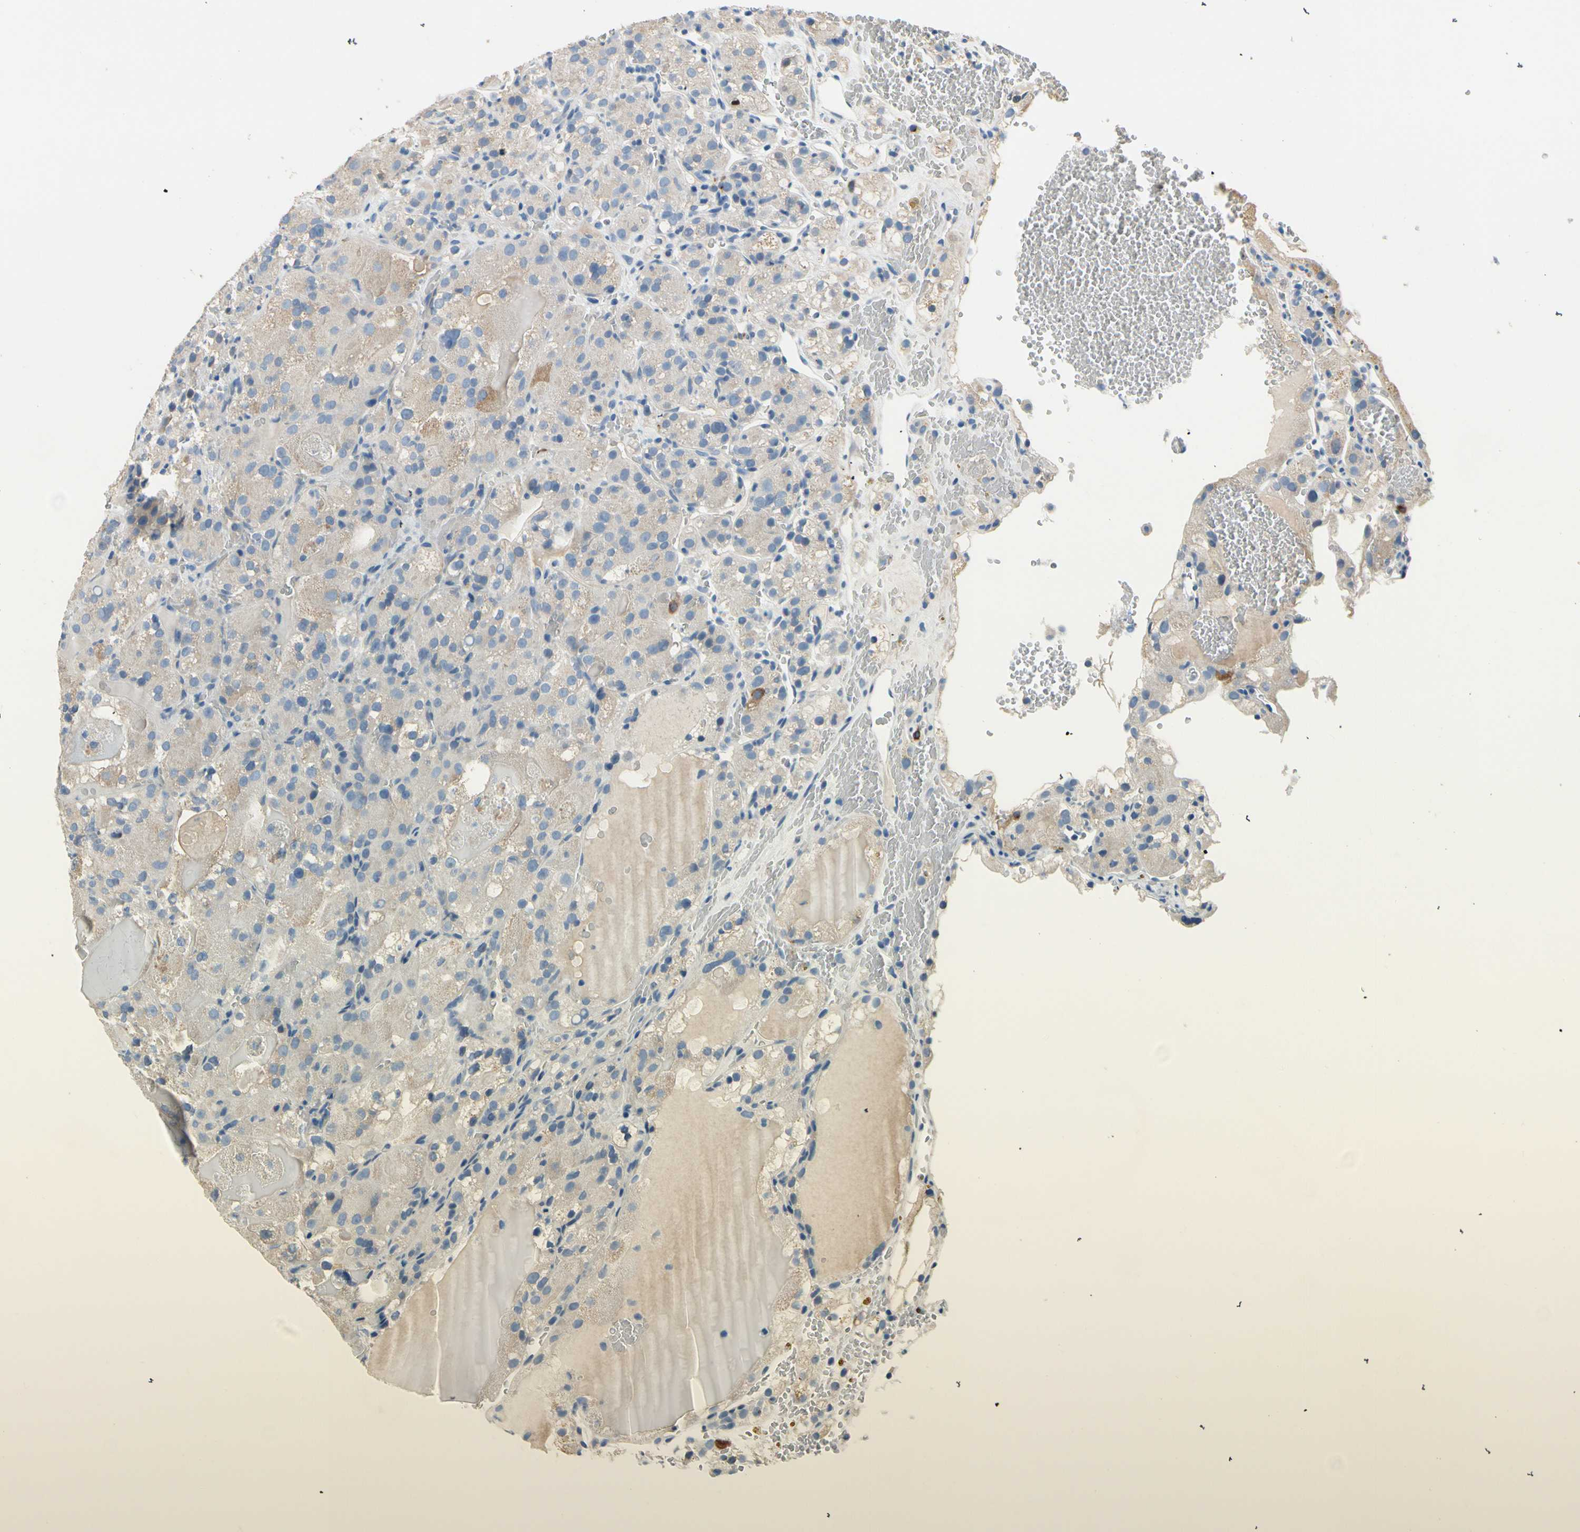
{"staining": {"intensity": "weak", "quantity": "25%-75%", "location": "cytoplasmic/membranous"}, "tissue": "renal cancer", "cell_type": "Tumor cells", "image_type": "cancer", "snomed": [{"axis": "morphology", "description": "Normal tissue, NOS"}, {"axis": "morphology", "description": "Adenocarcinoma, NOS"}, {"axis": "topography", "description": "Kidney"}], "caption": "Immunohistochemistry (IHC) (DAB (3,3'-diaminobenzidine)) staining of renal cancer demonstrates weak cytoplasmic/membranous protein positivity in approximately 25%-75% of tumor cells.", "gene": "CKAP2", "patient": {"sex": "male", "age": 61}}